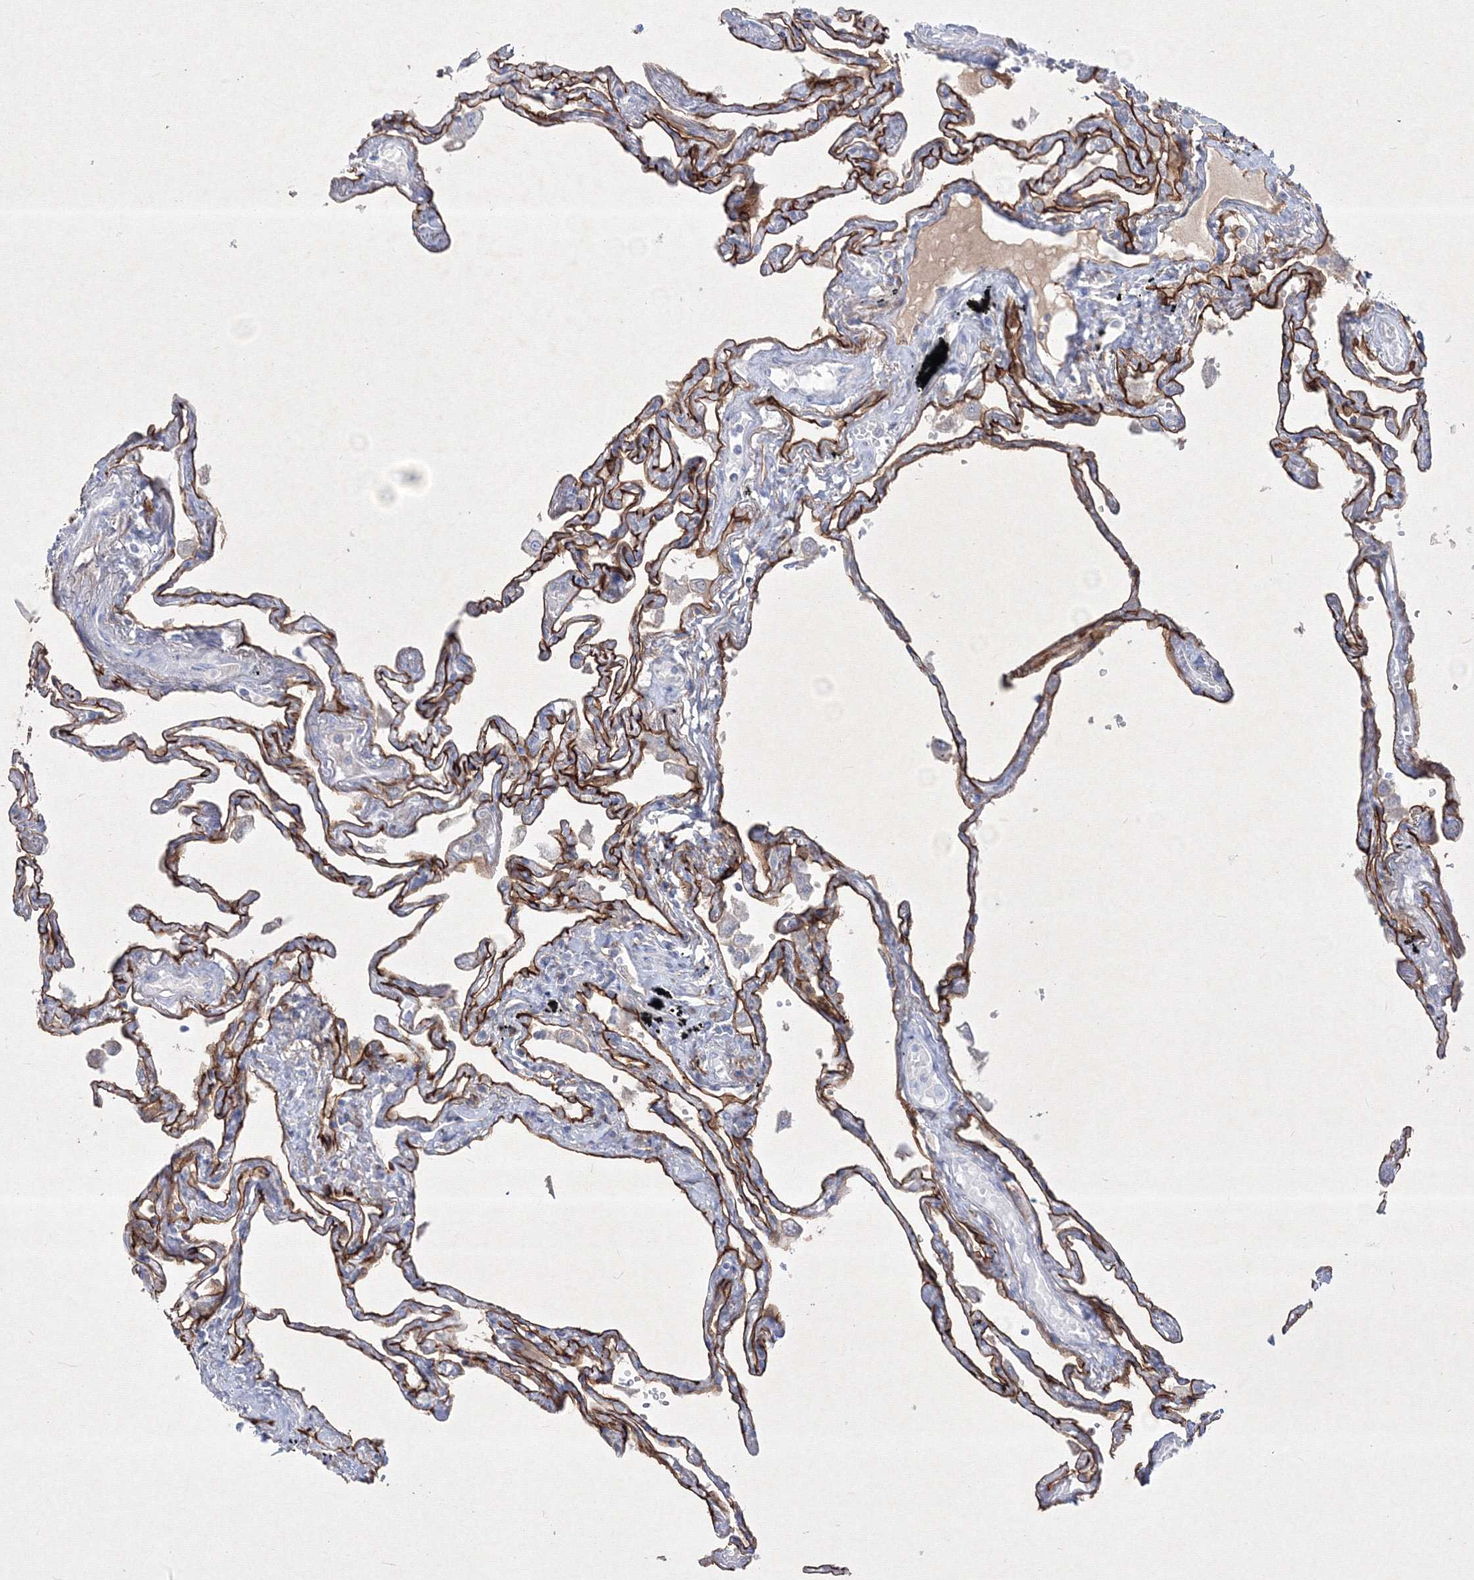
{"staining": {"intensity": "strong", "quantity": ">75%", "location": "cytoplasmic/membranous"}, "tissue": "lung", "cell_type": "Alveolar cells", "image_type": "normal", "snomed": [{"axis": "morphology", "description": "Normal tissue, NOS"}, {"axis": "topography", "description": "Lung"}], "caption": "About >75% of alveolar cells in unremarkable lung demonstrate strong cytoplasmic/membranous protein staining as visualized by brown immunohistochemical staining.", "gene": "TMEM139", "patient": {"sex": "female", "age": 67}}